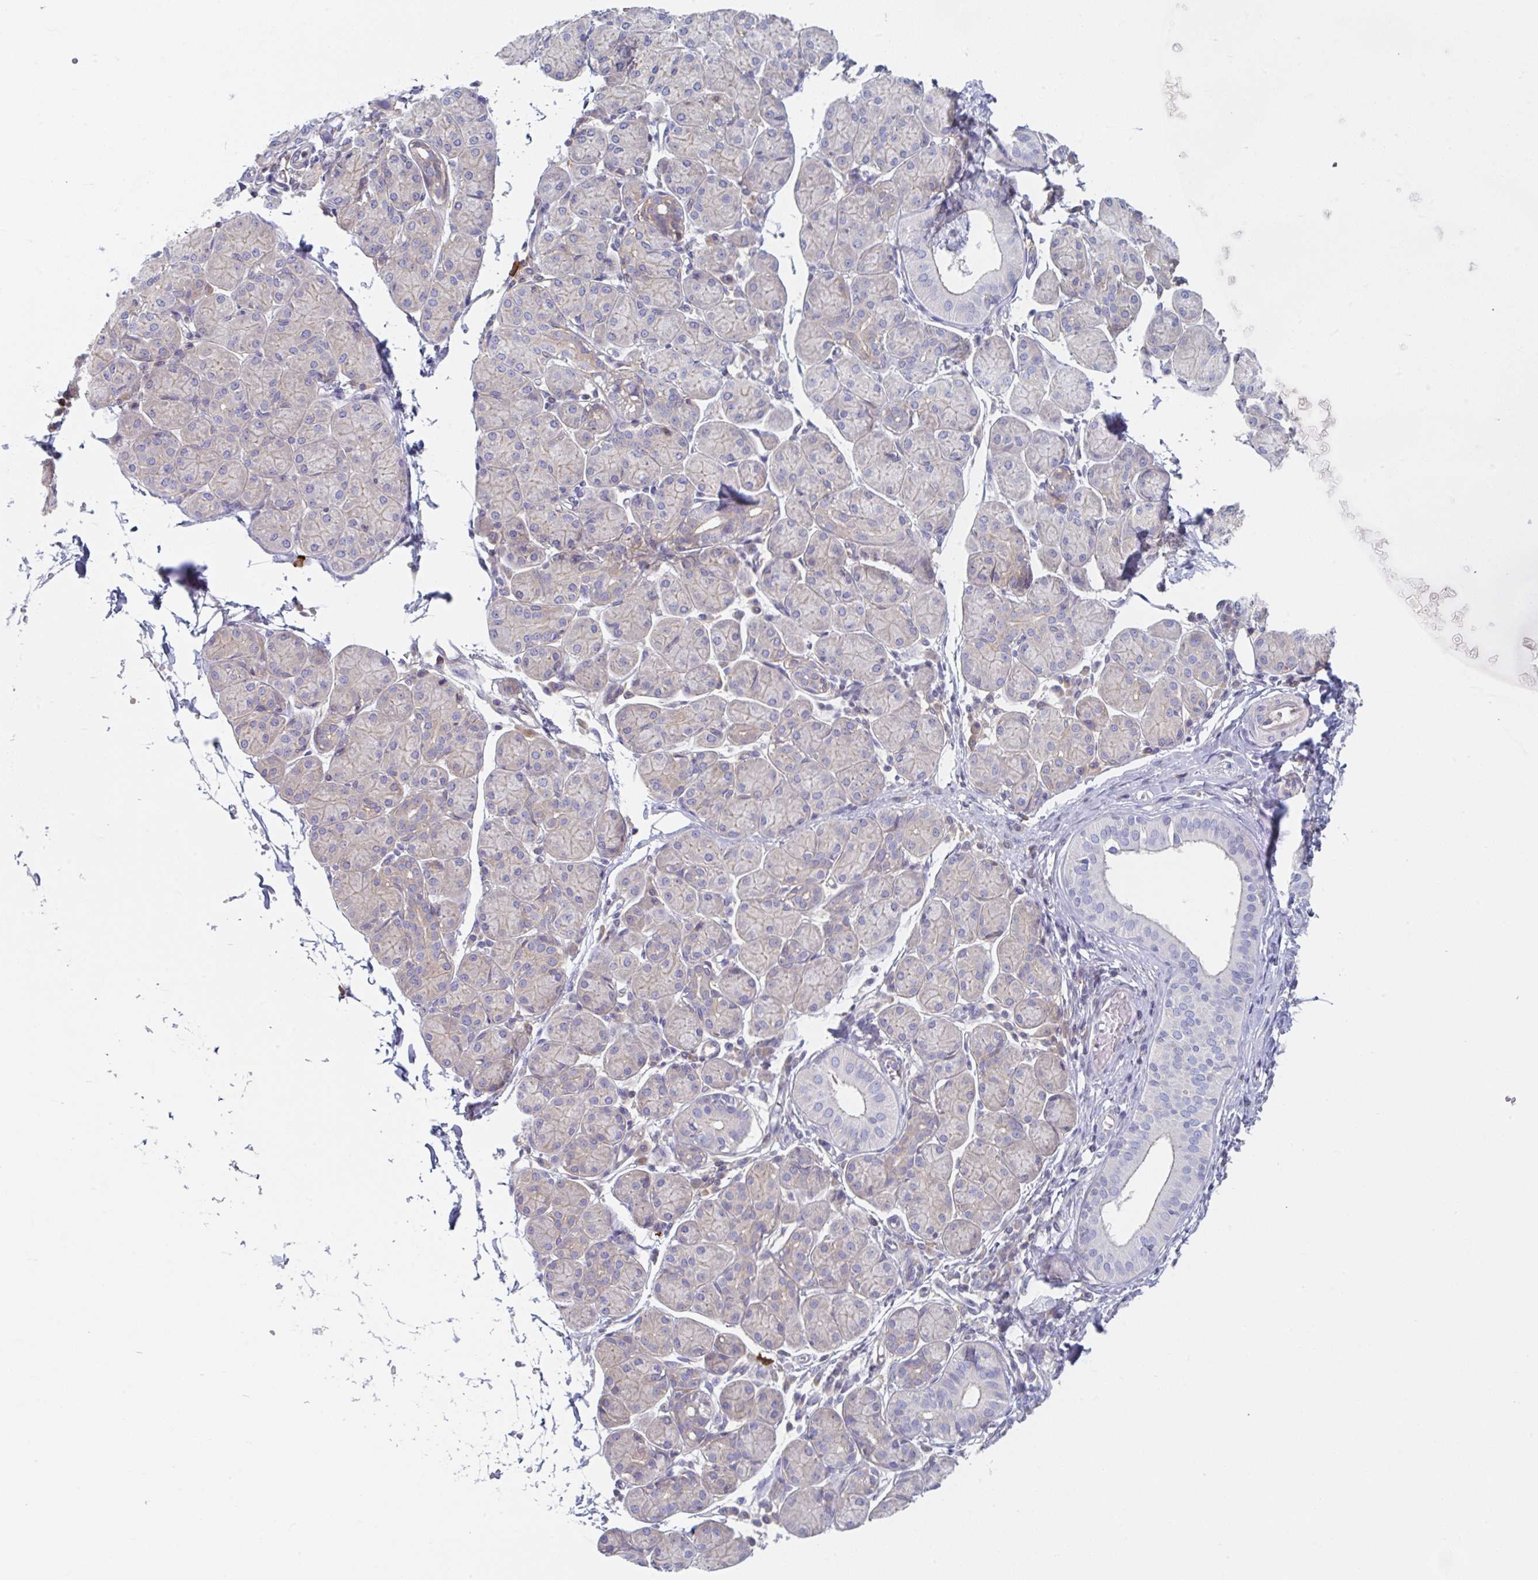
{"staining": {"intensity": "negative", "quantity": "none", "location": "none"}, "tissue": "salivary gland", "cell_type": "Glandular cells", "image_type": "normal", "snomed": [{"axis": "morphology", "description": "Normal tissue, NOS"}, {"axis": "morphology", "description": "Inflammation, NOS"}, {"axis": "topography", "description": "Lymph node"}, {"axis": "topography", "description": "Salivary gland"}], "caption": "Immunohistochemistry of unremarkable salivary gland displays no expression in glandular cells.", "gene": "AMPD2", "patient": {"sex": "male", "age": 3}}